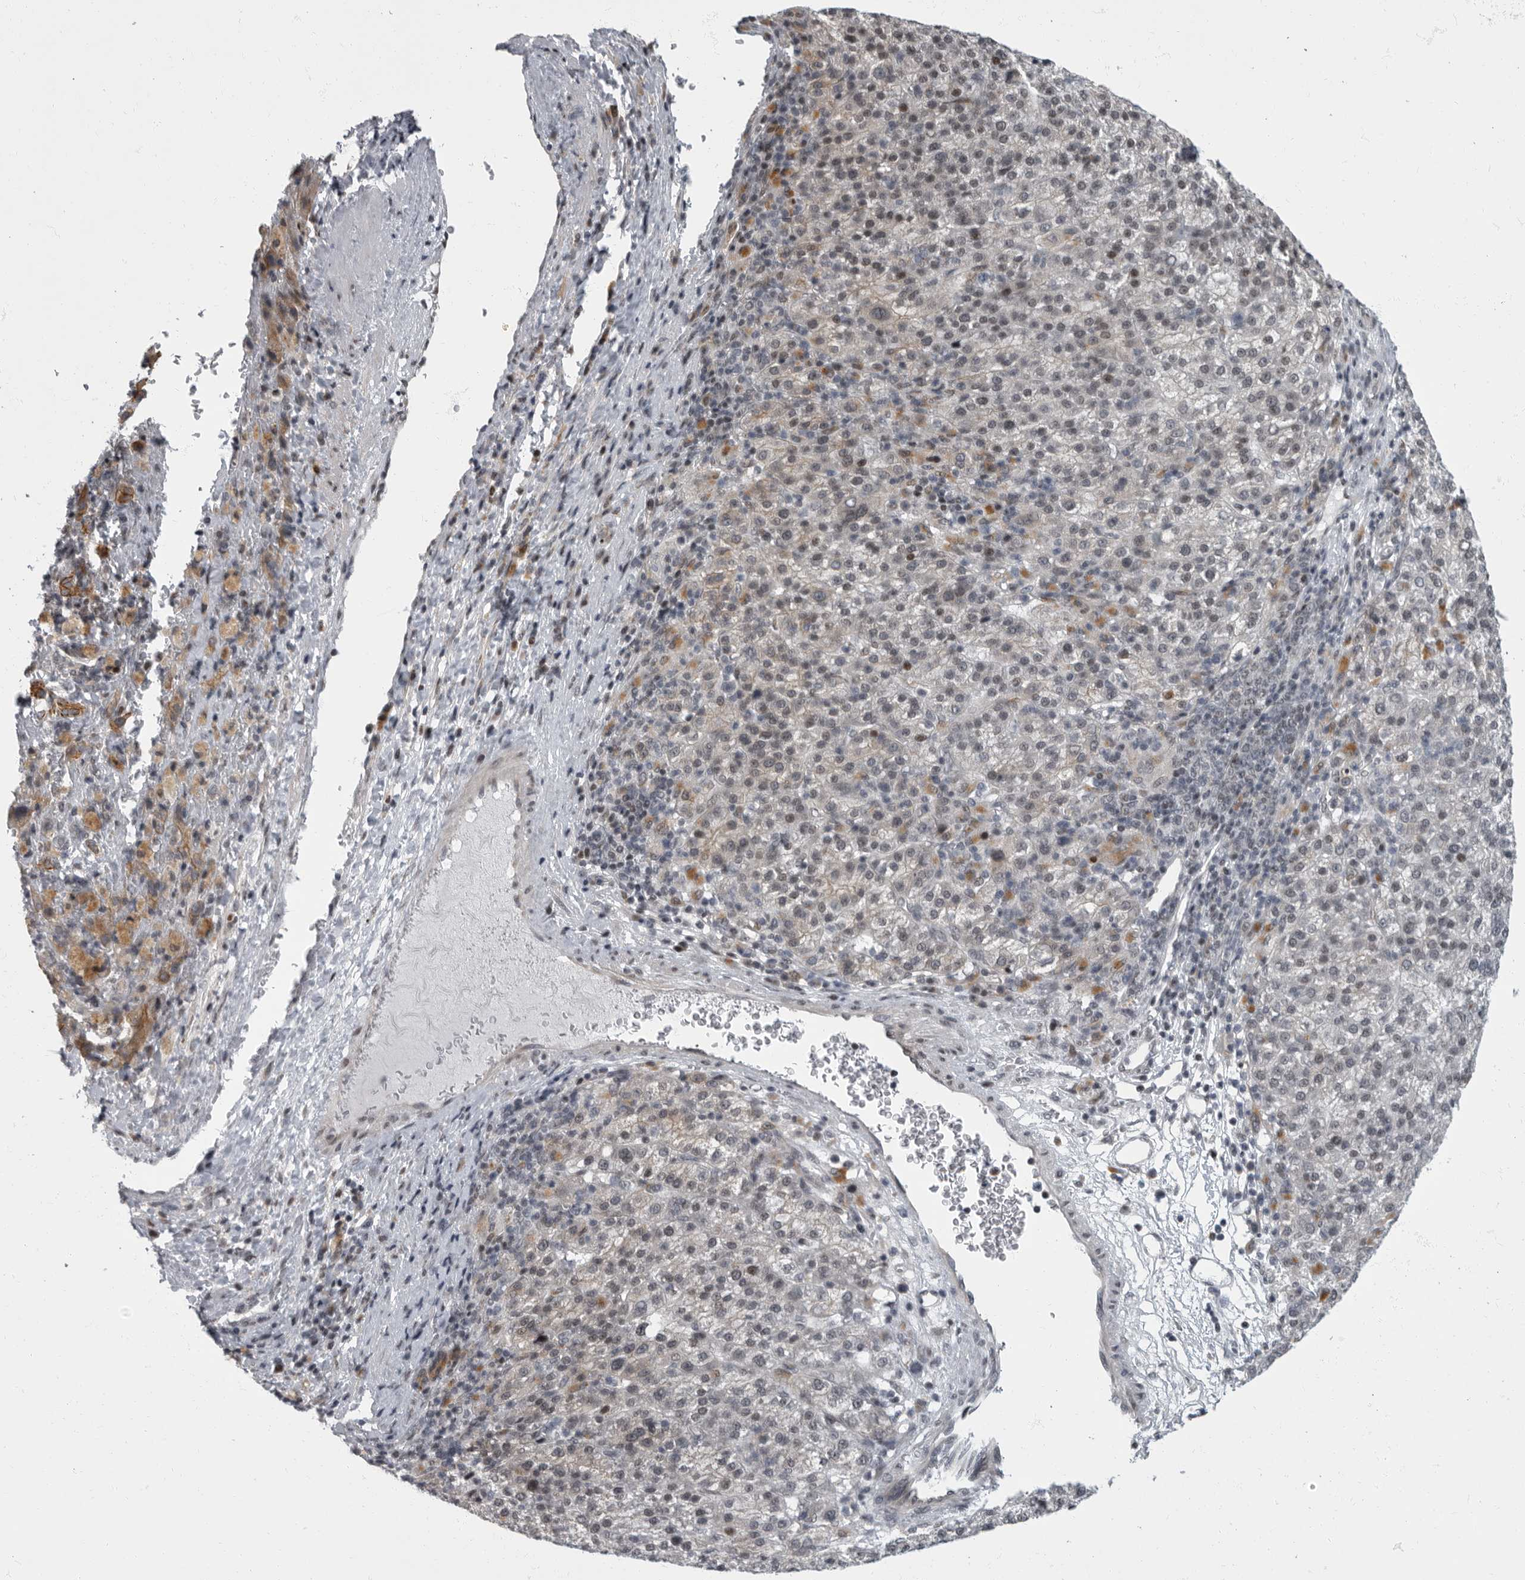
{"staining": {"intensity": "weak", "quantity": "<25%", "location": "nuclear"}, "tissue": "liver cancer", "cell_type": "Tumor cells", "image_type": "cancer", "snomed": [{"axis": "morphology", "description": "Carcinoma, Hepatocellular, NOS"}, {"axis": "topography", "description": "Liver"}], "caption": "Immunohistochemical staining of hepatocellular carcinoma (liver) demonstrates no significant positivity in tumor cells.", "gene": "EVI5", "patient": {"sex": "female", "age": 58}}